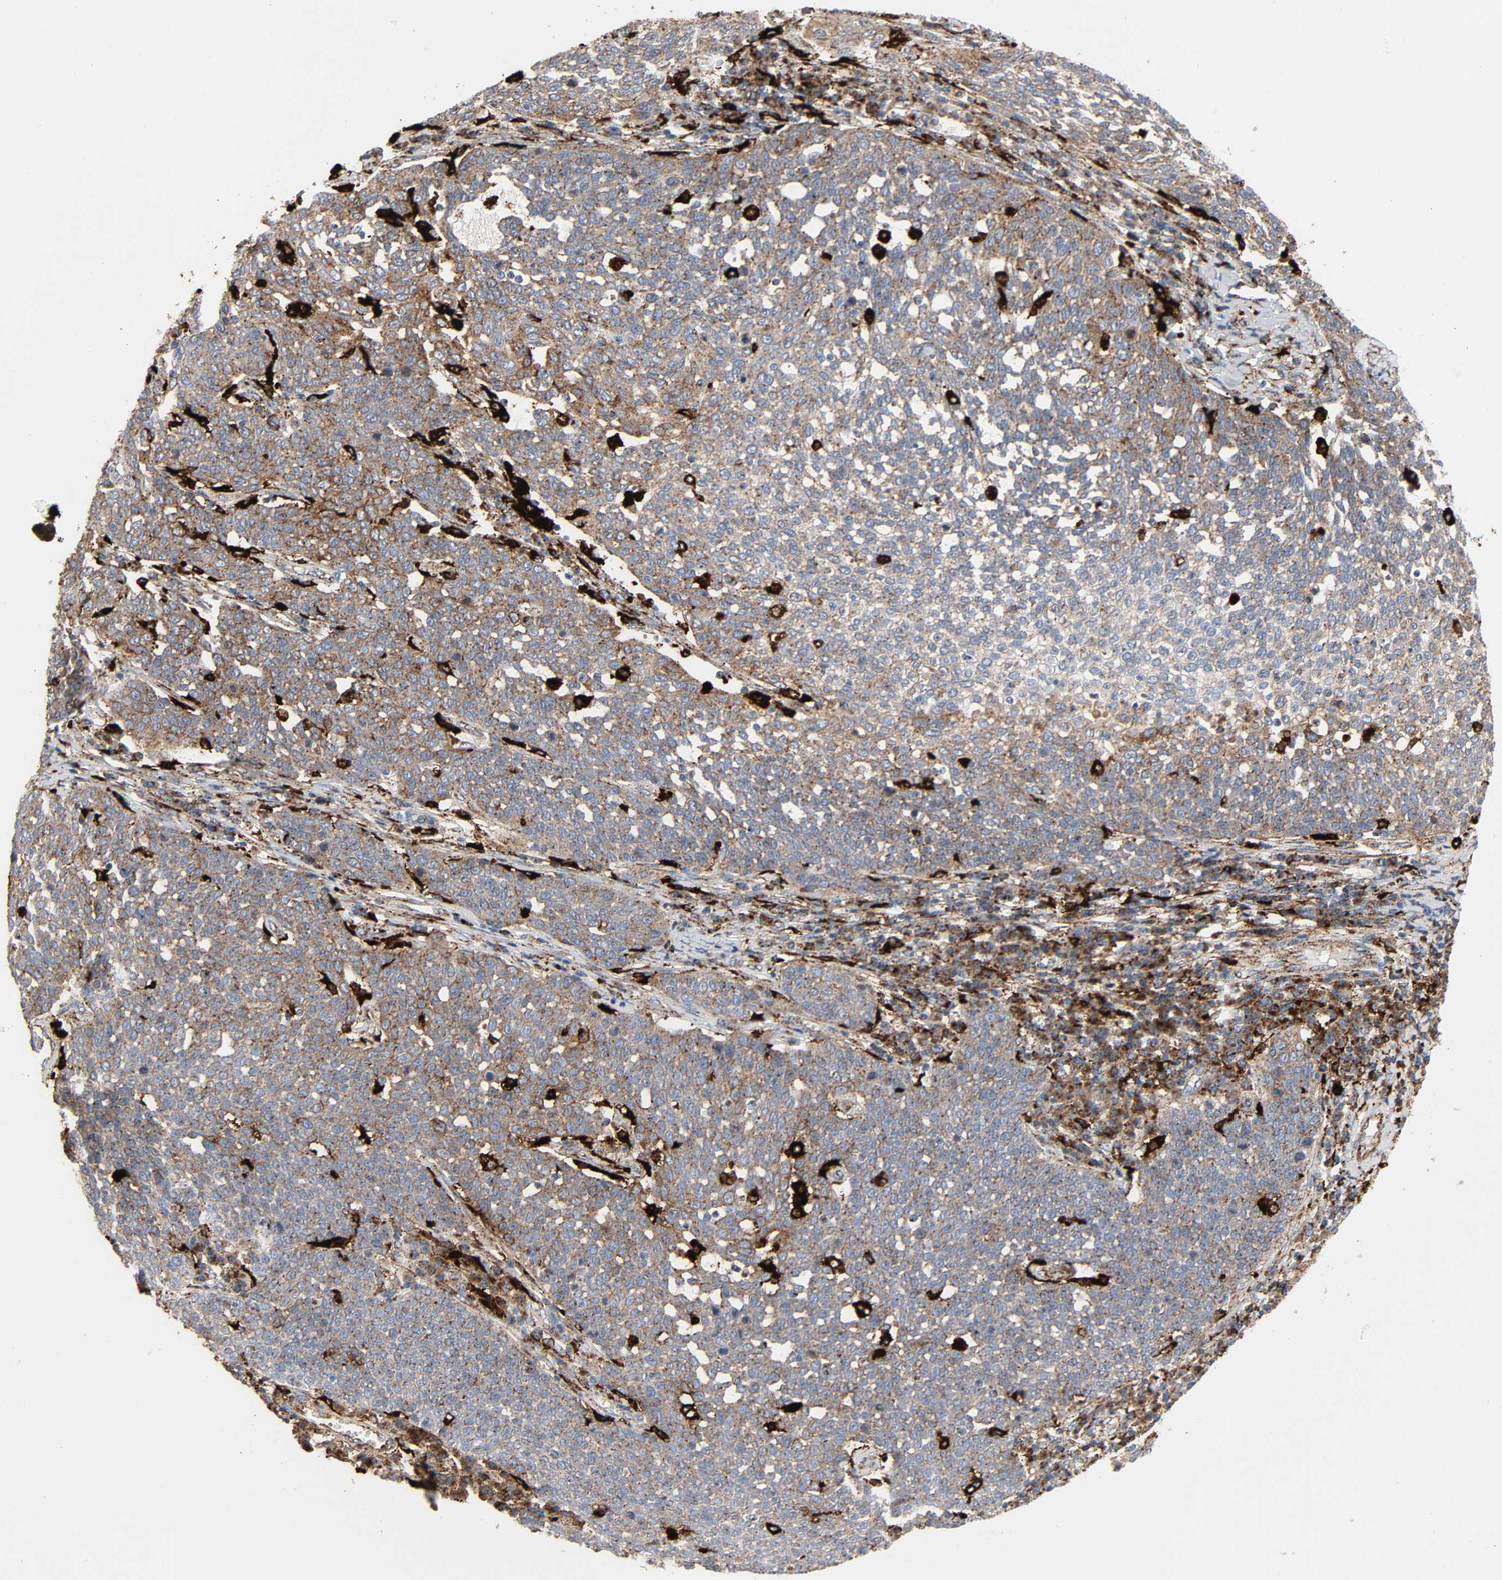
{"staining": {"intensity": "weak", "quantity": ">75%", "location": "cytoplasmic/membranous"}, "tissue": "cervical cancer", "cell_type": "Tumor cells", "image_type": "cancer", "snomed": [{"axis": "morphology", "description": "Squamous cell carcinoma, NOS"}, {"axis": "topography", "description": "Cervix"}], "caption": "An immunohistochemistry (IHC) image of neoplastic tissue is shown. Protein staining in brown shows weak cytoplasmic/membranous positivity in cervical cancer within tumor cells.", "gene": "PSAP", "patient": {"sex": "female", "age": 34}}